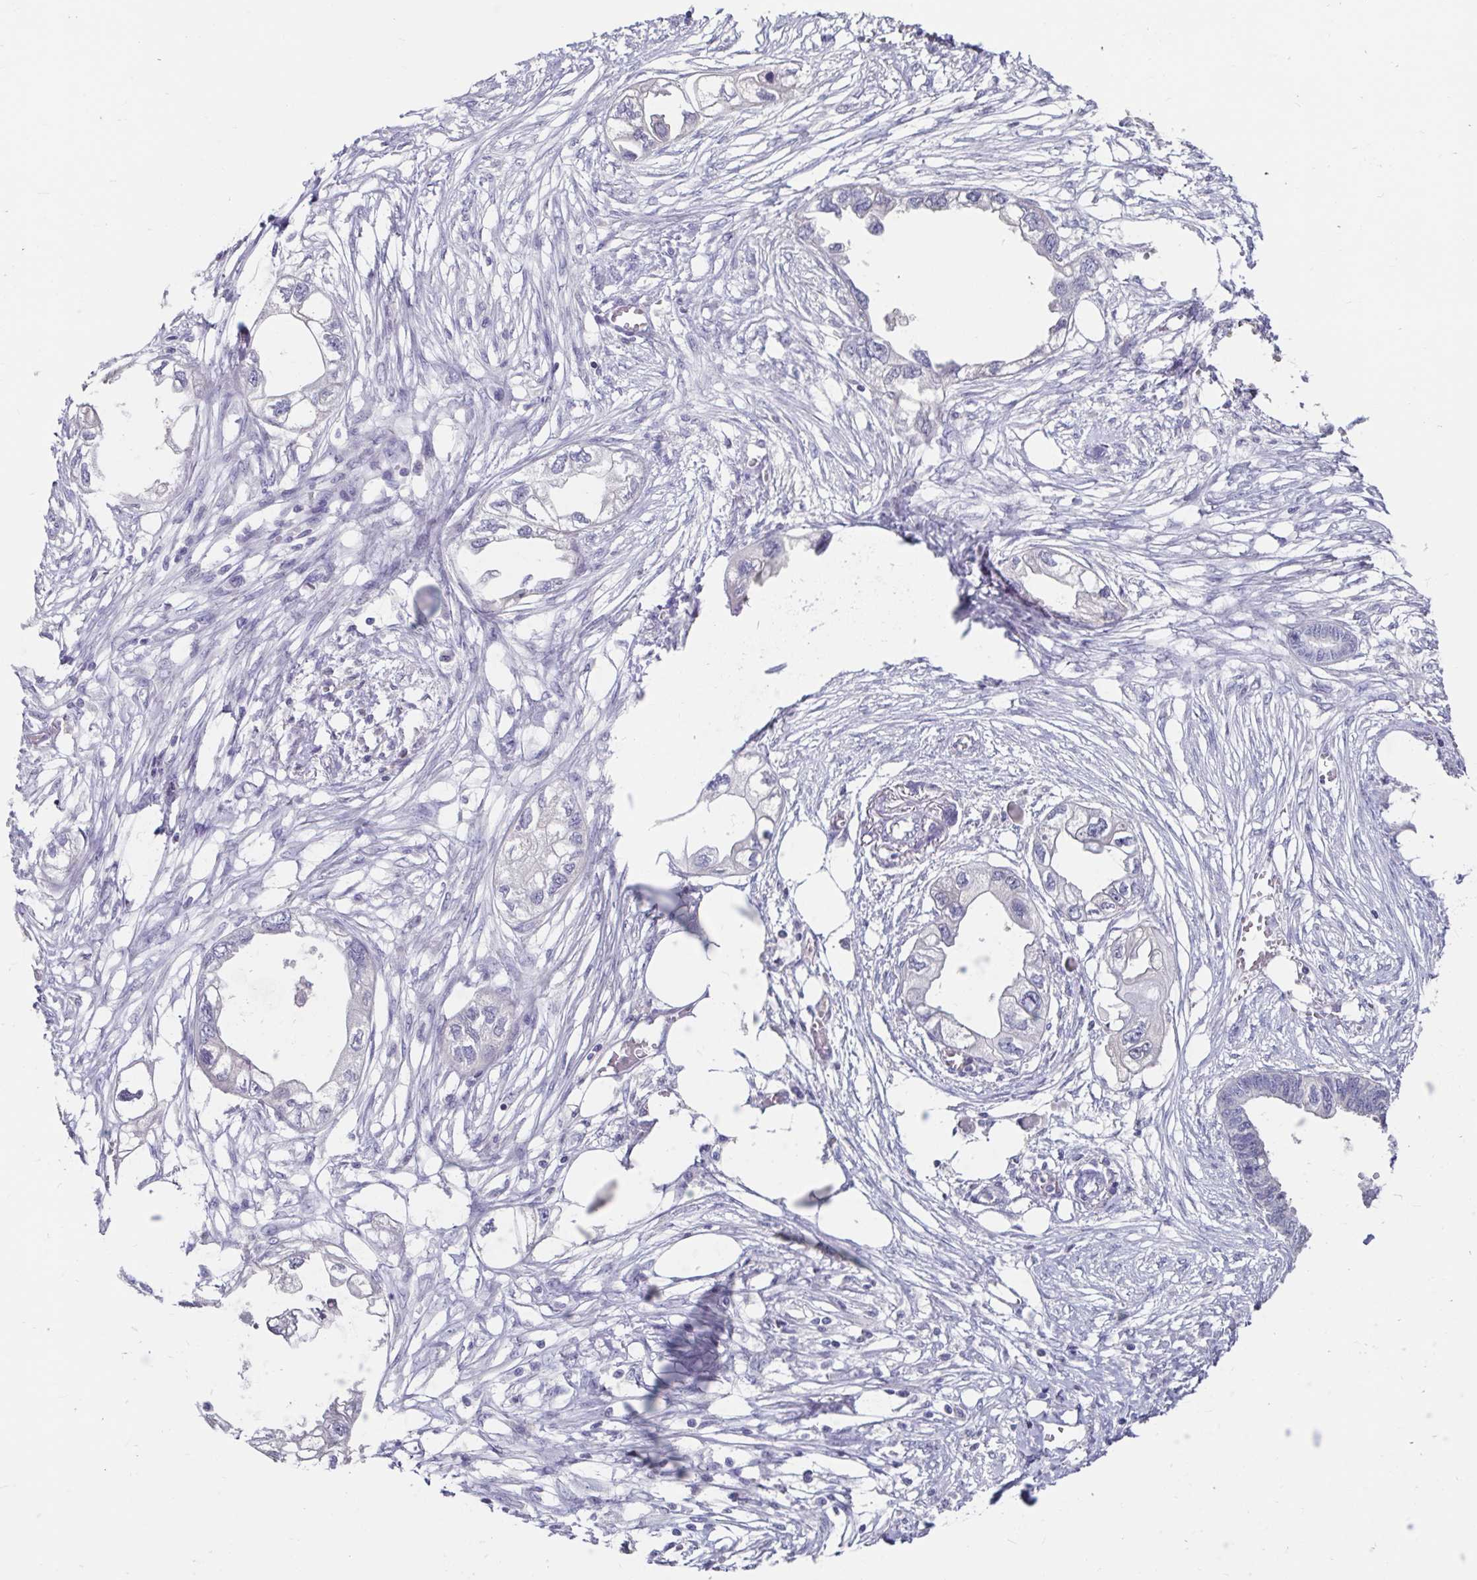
{"staining": {"intensity": "negative", "quantity": "none", "location": "none"}, "tissue": "endometrial cancer", "cell_type": "Tumor cells", "image_type": "cancer", "snomed": [{"axis": "morphology", "description": "Adenocarcinoma, NOS"}, {"axis": "morphology", "description": "Adenocarcinoma, metastatic, NOS"}, {"axis": "topography", "description": "Adipose tissue"}, {"axis": "topography", "description": "Endometrium"}], "caption": "The immunohistochemistry histopathology image has no significant expression in tumor cells of endometrial cancer tissue.", "gene": "SCG3", "patient": {"sex": "female", "age": 67}}